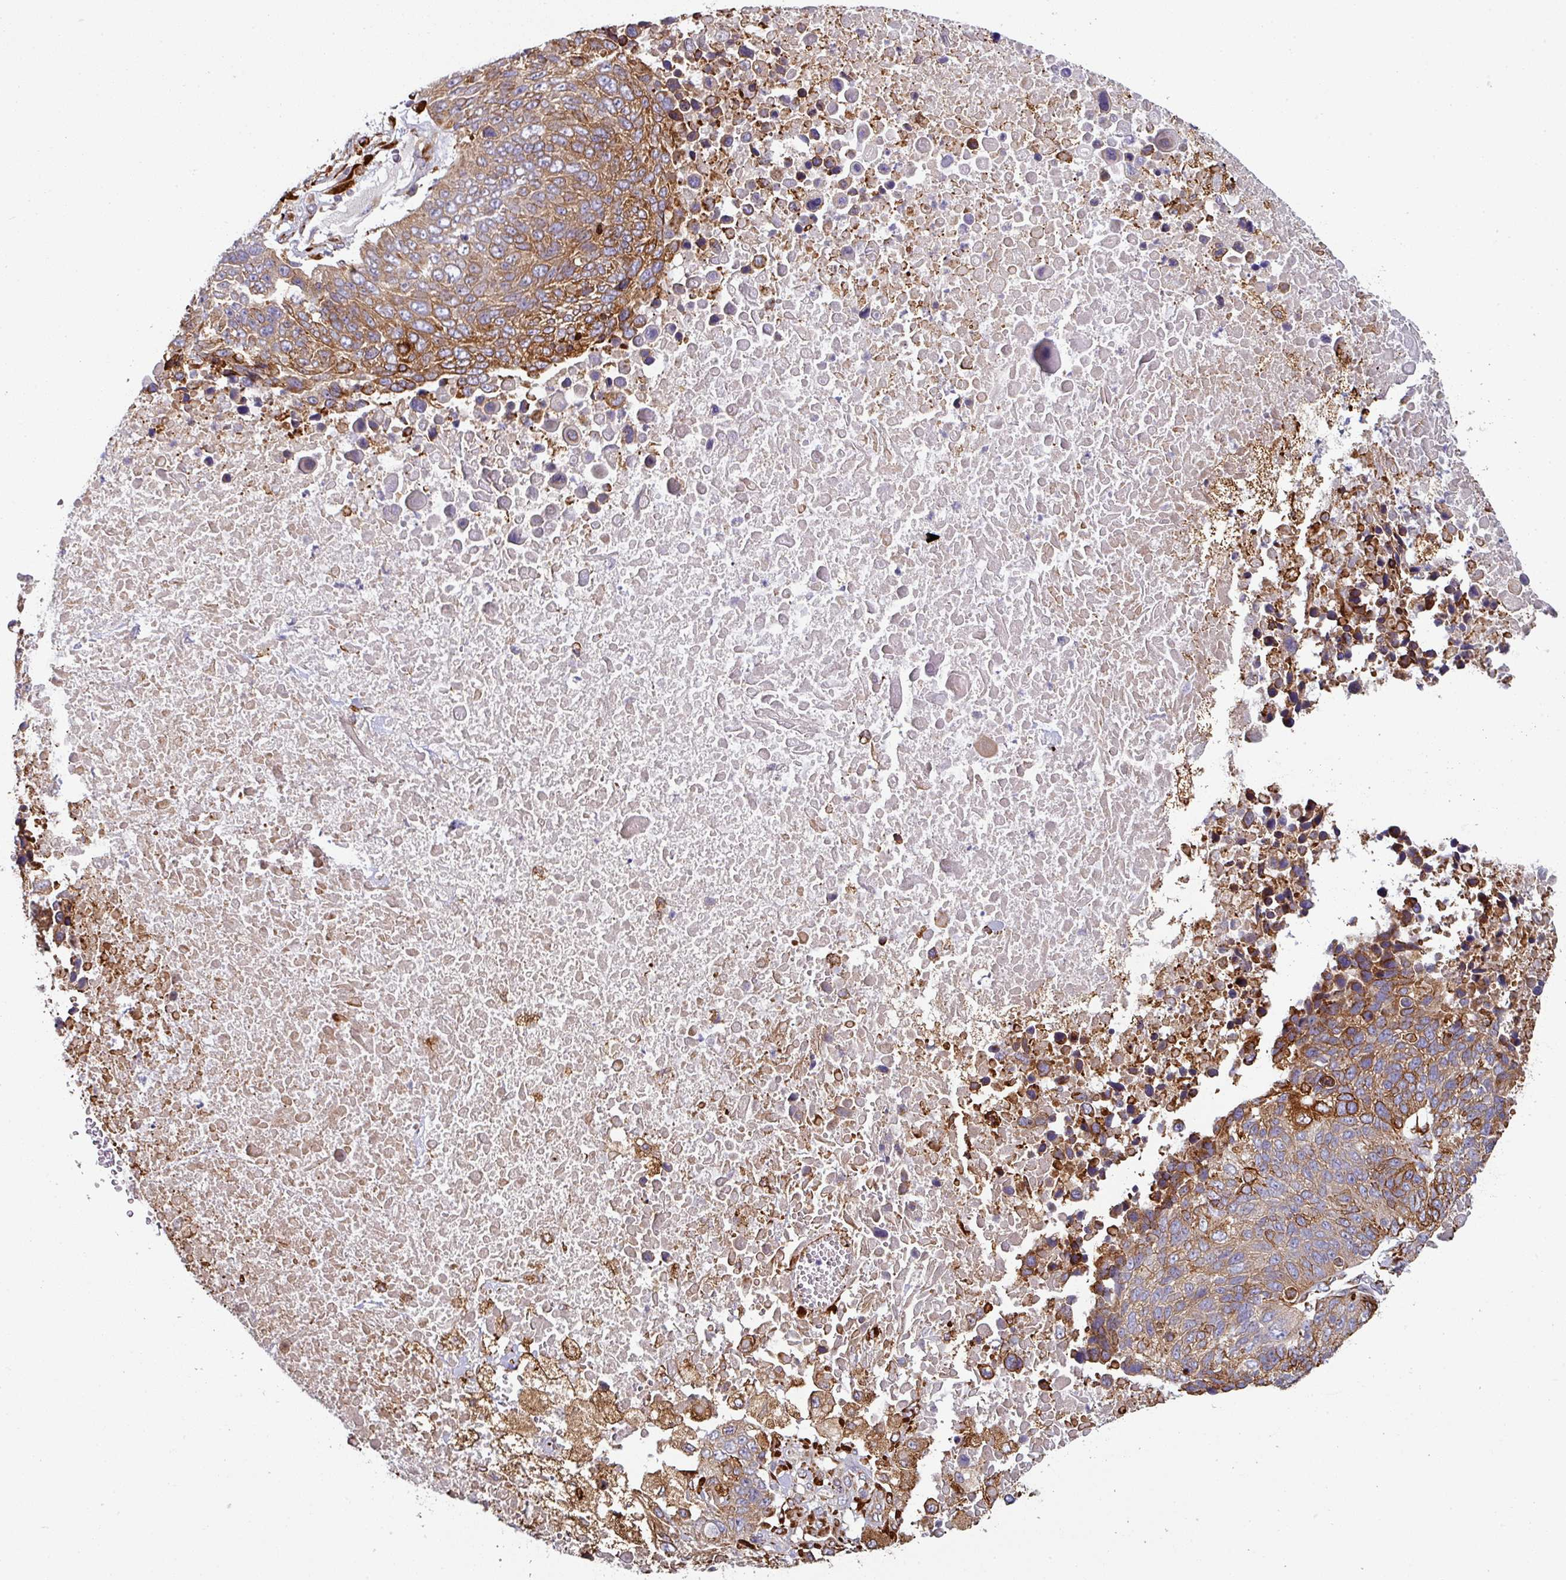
{"staining": {"intensity": "moderate", "quantity": "25%-75%", "location": "cytoplasmic/membranous"}, "tissue": "lung cancer", "cell_type": "Tumor cells", "image_type": "cancer", "snomed": [{"axis": "morphology", "description": "Normal tissue, NOS"}, {"axis": "morphology", "description": "Squamous cell carcinoma, NOS"}, {"axis": "topography", "description": "Lymph node"}, {"axis": "topography", "description": "Lung"}], "caption": "Brown immunohistochemical staining in human lung squamous cell carcinoma exhibits moderate cytoplasmic/membranous positivity in about 25%-75% of tumor cells. (DAB IHC, brown staining for protein, blue staining for nuclei).", "gene": "ZNF268", "patient": {"sex": "male", "age": 66}}